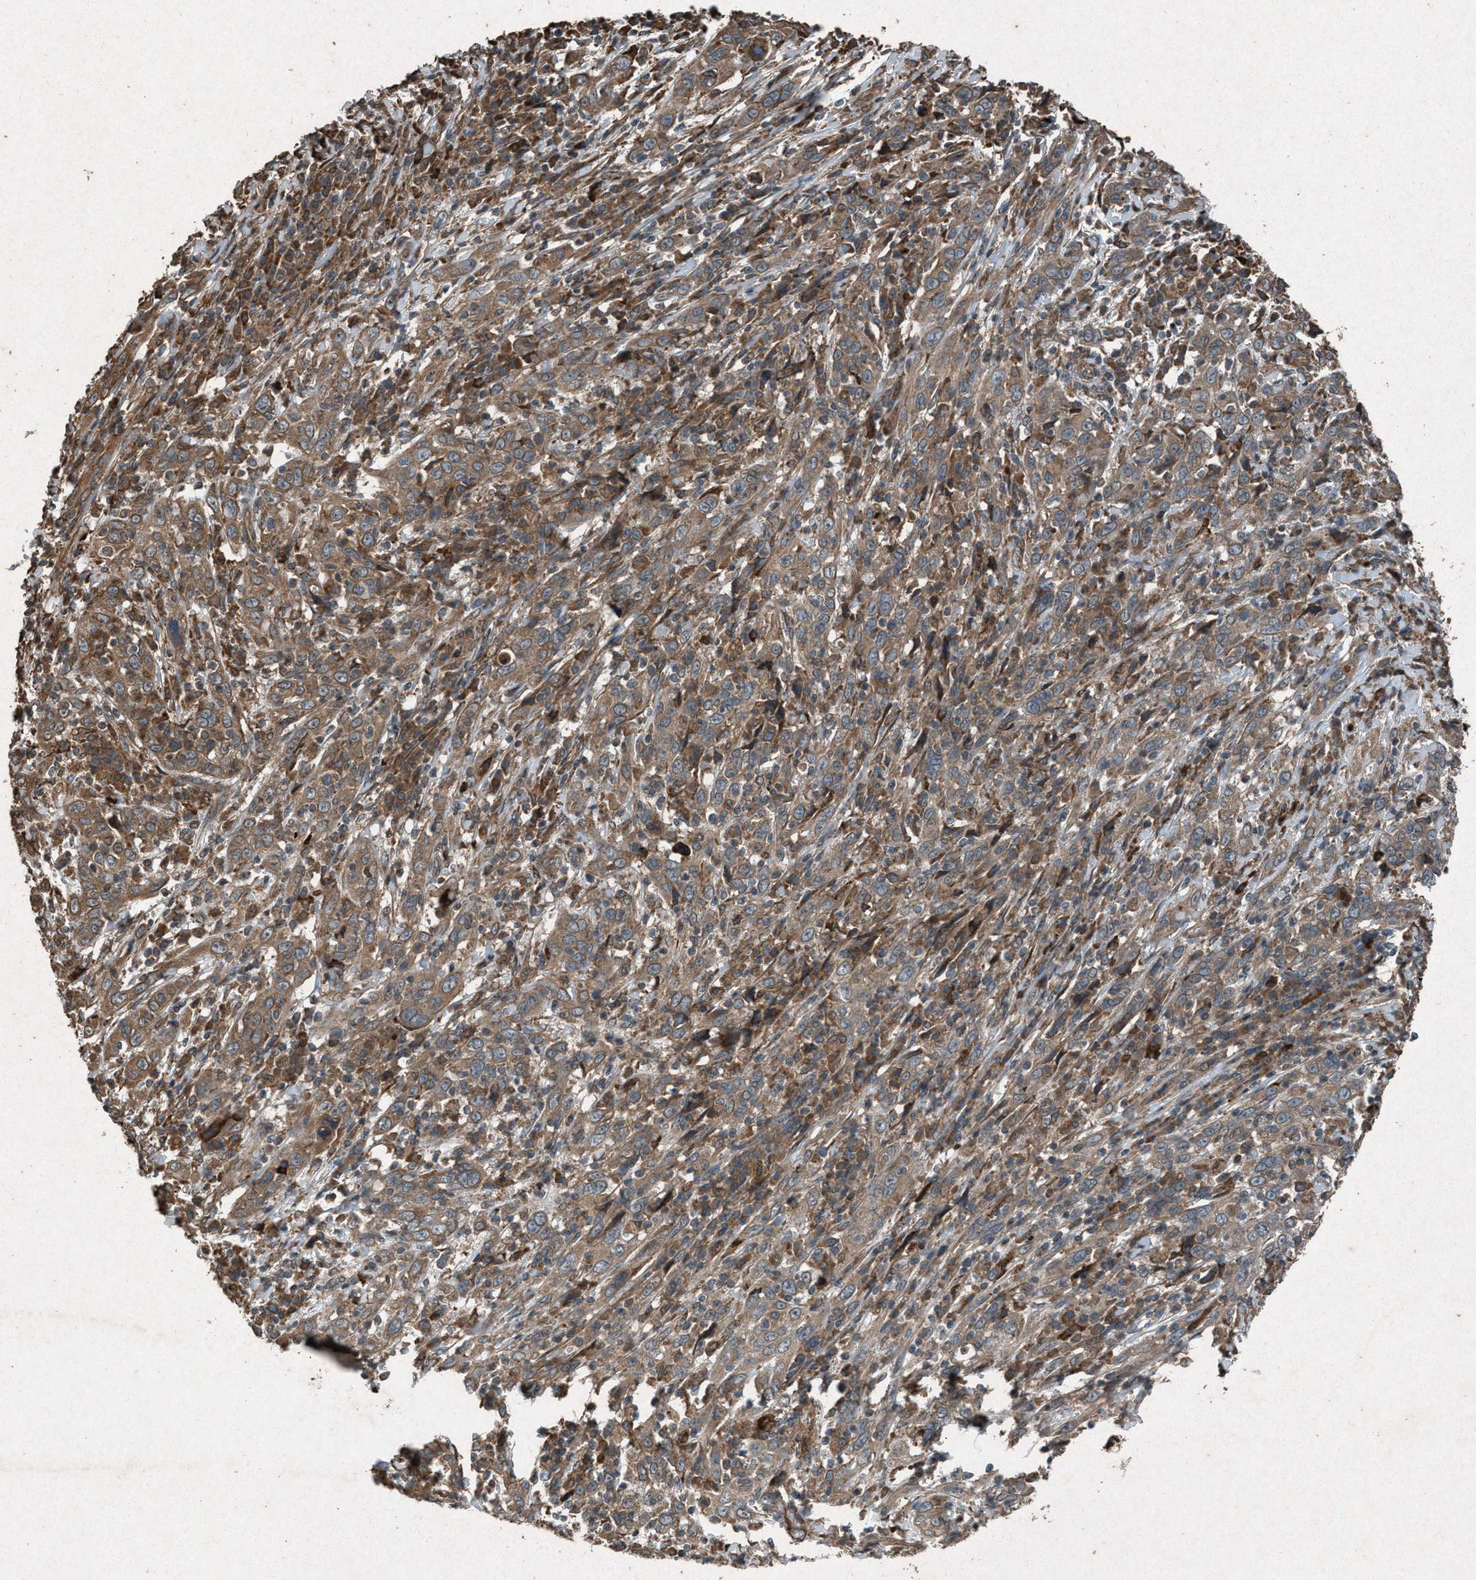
{"staining": {"intensity": "moderate", "quantity": ">75%", "location": "cytoplasmic/membranous"}, "tissue": "cervical cancer", "cell_type": "Tumor cells", "image_type": "cancer", "snomed": [{"axis": "morphology", "description": "Squamous cell carcinoma, NOS"}, {"axis": "topography", "description": "Cervix"}], "caption": "Immunohistochemistry of human cervical cancer demonstrates medium levels of moderate cytoplasmic/membranous positivity in approximately >75% of tumor cells.", "gene": "CALR", "patient": {"sex": "female", "age": 46}}